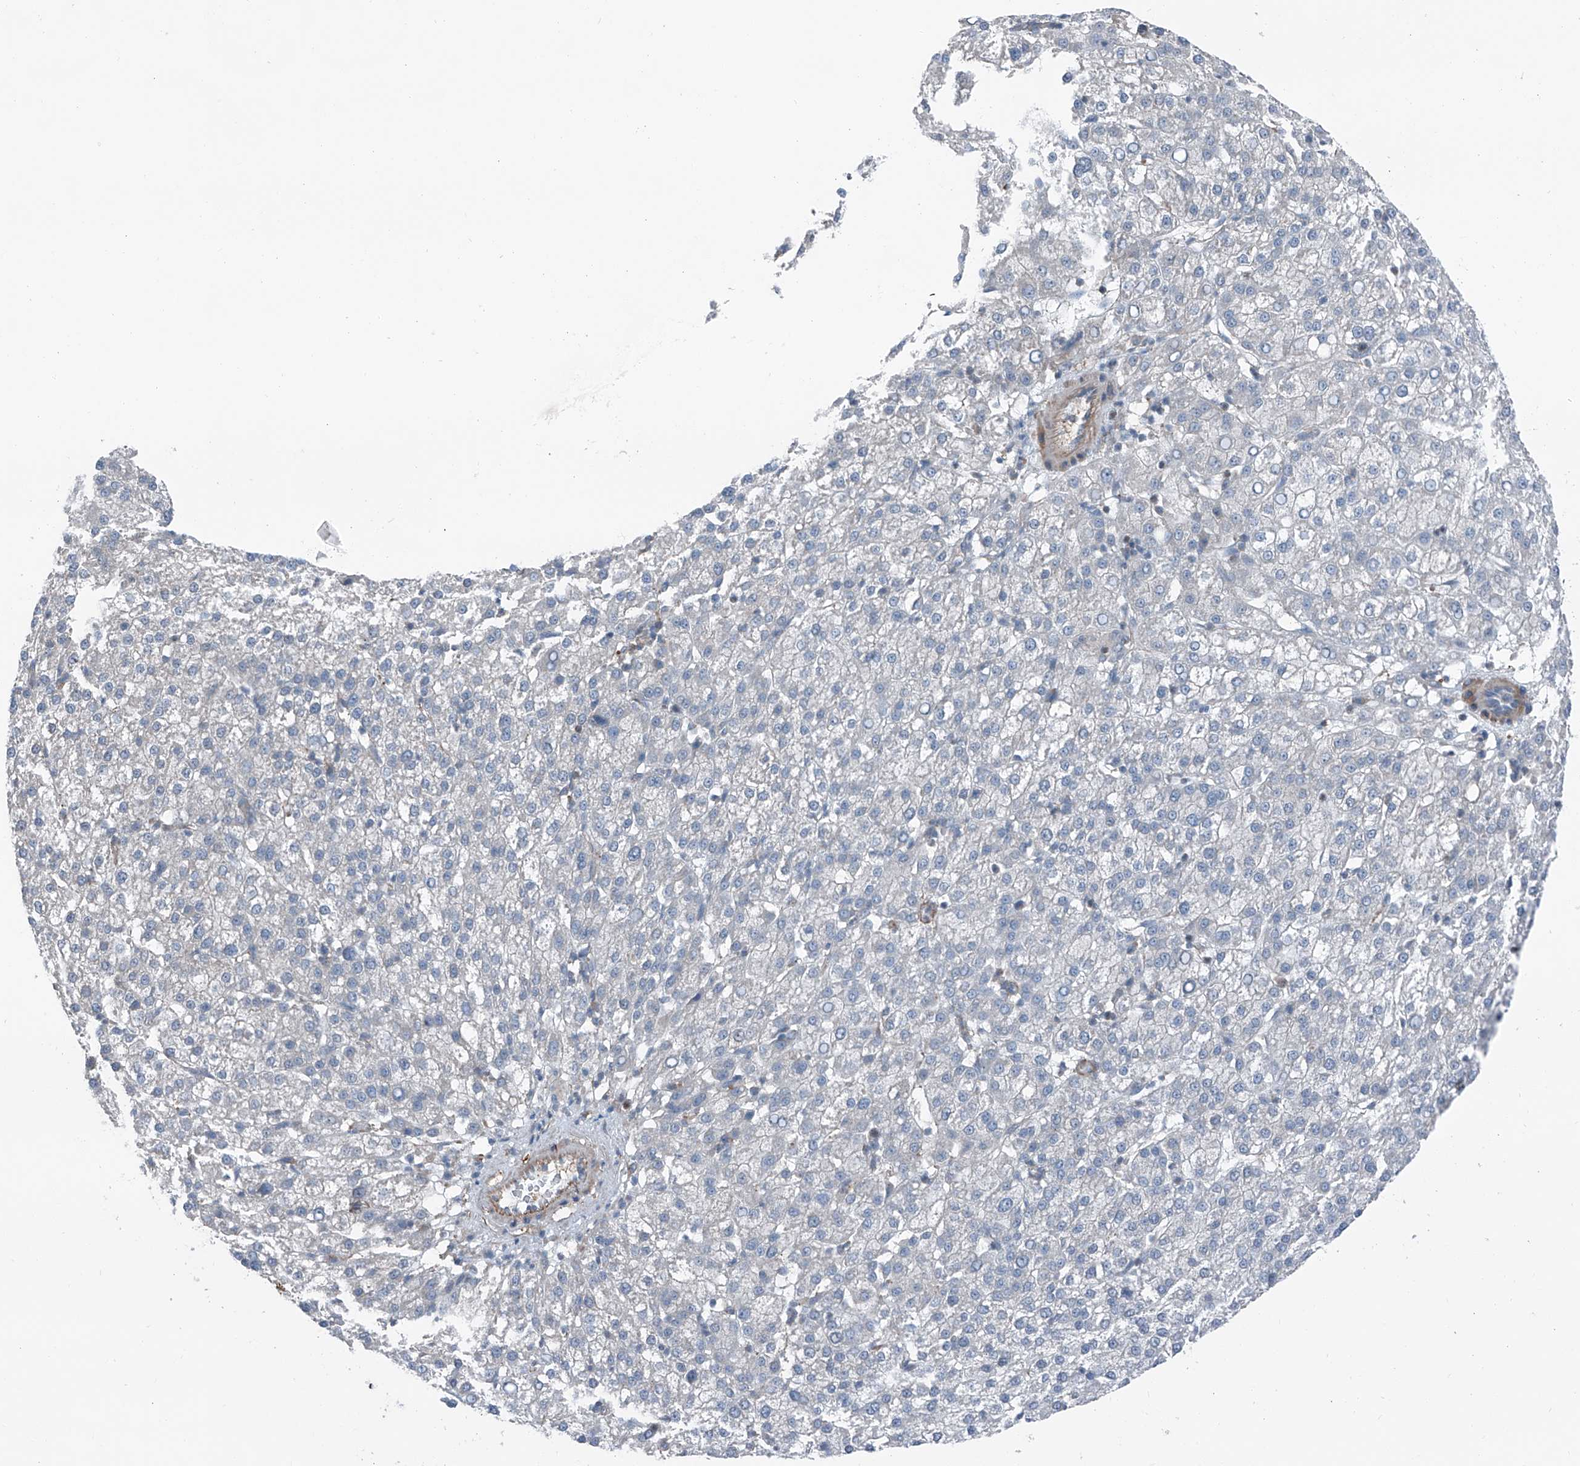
{"staining": {"intensity": "negative", "quantity": "none", "location": "none"}, "tissue": "liver cancer", "cell_type": "Tumor cells", "image_type": "cancer", "snomed": [{"axis": "morphology", "description": "Carcinoma, Hepatocellular, NOS"}, {"axis": "topography", "description": "Liver"}], "caption": "This is an immunohistochemistry micrograph of human liver cancer (hepatocellular carcinoma). There is no expression in tumor cells.", "gene": "HSPB11", "patient": {"sex": "female", "age": 58}}